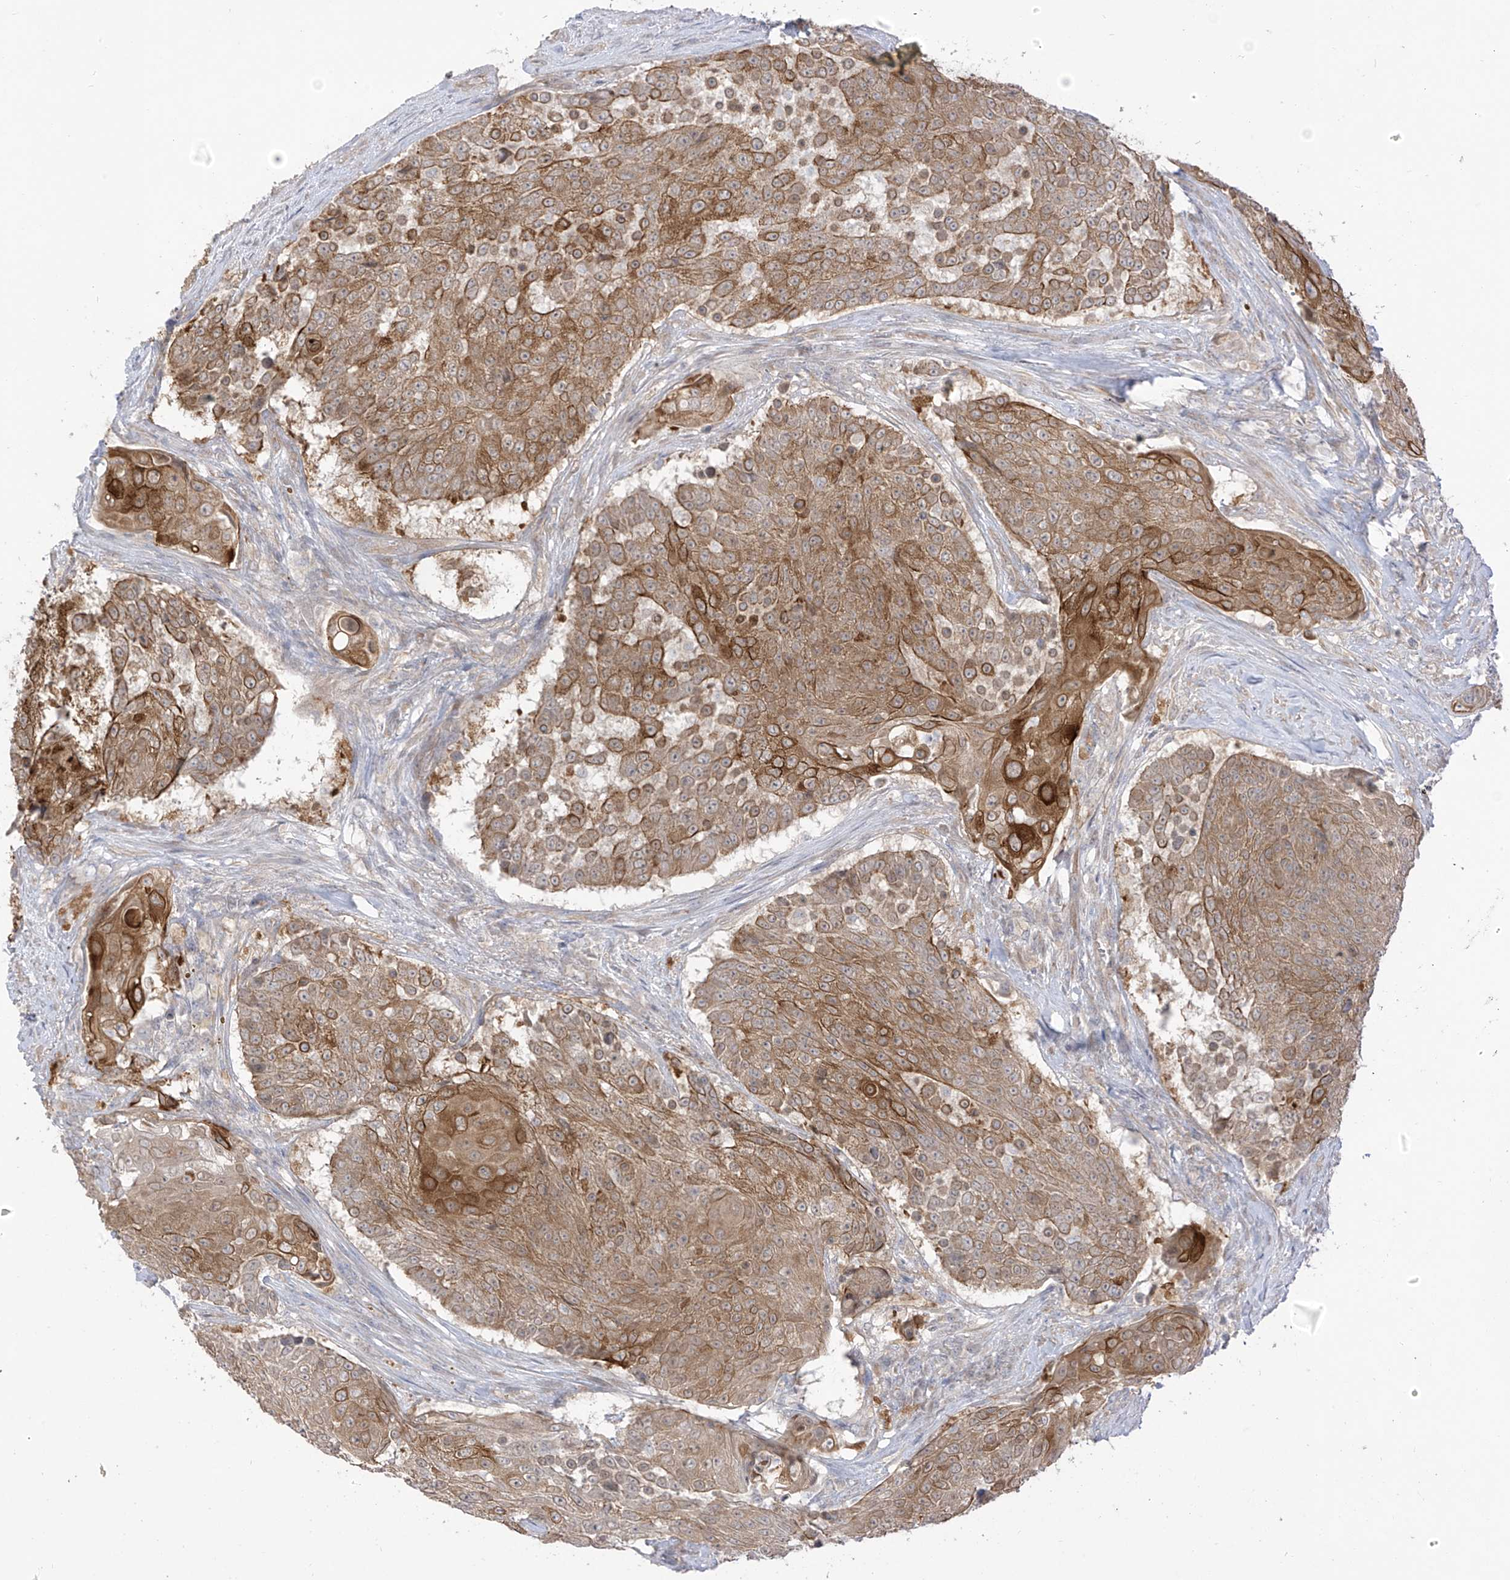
{"staining": {"intensity": "moderate", "quantity": ">75%", "location": "cytoplasmic/membranous"}, "tissue": "urothelial cancer", "cell_type": "Tumor cells", "image_type": "cancer", "snomed": [{"axis": "morphology", "description": "Urothelial carcinoma, High grade"}, {"axis": "topography", "description": "Urinary bladder"}], "caption": "Urothelial cancer stained for a protein exhibits moderate cytoplasmic/membranous positivity in tumor cells.", "gene": "EIPR1", "patient": {"sex": "female", "age": 63}}